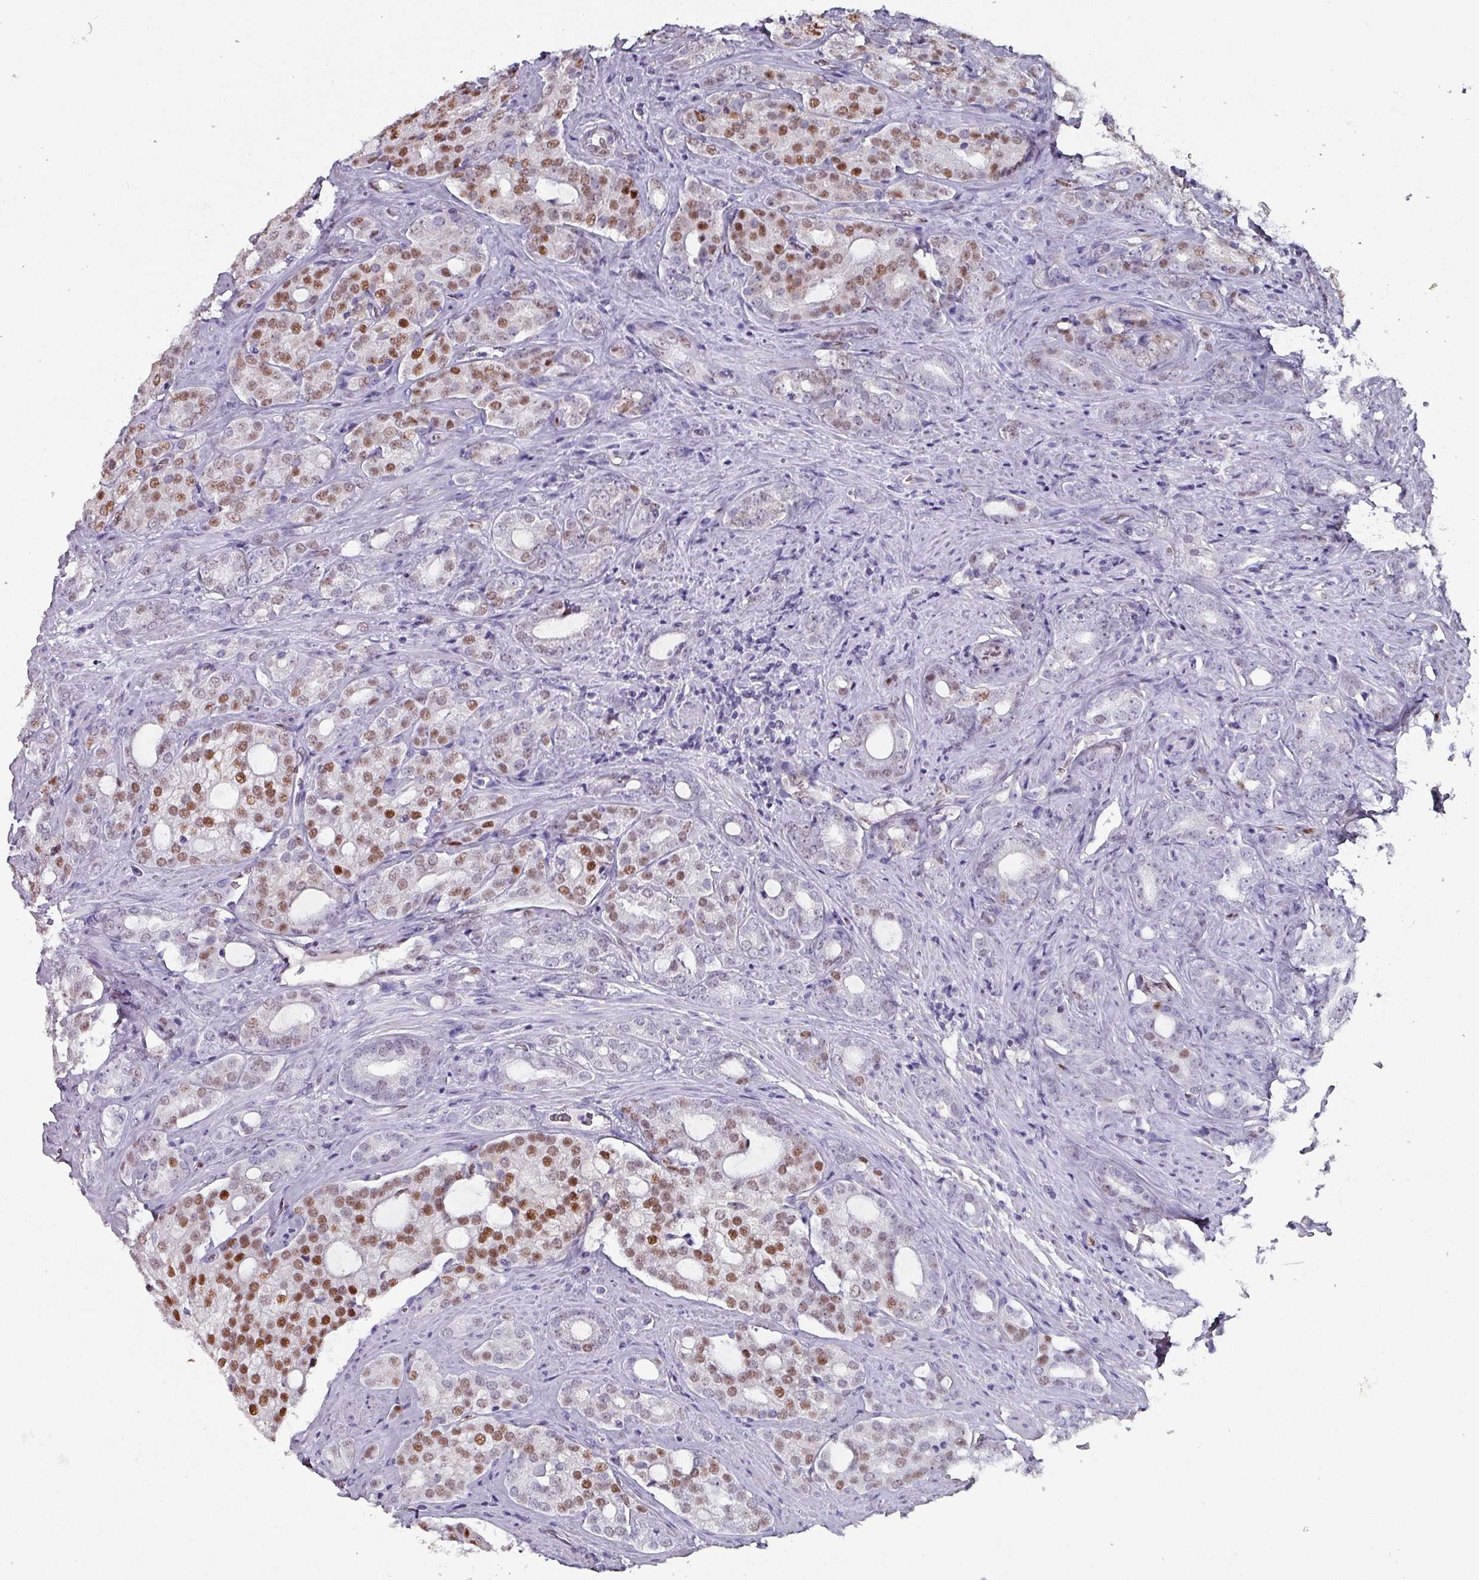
{"staining": {"intensity": "moderate", "quantity": "25%-75%", "location": "nuclear"}, "tissue": "prostate cancer", "cell_type": "Tumor cells", "image_type": "cancer", "snomed": [{"axis": "morphology", "description": "Adenocarcinoma, High grade"}, {"axis": "topography", "description": "Prostate"}], "caption": "Prostate high-grade adenocarcinoma tissue exhibits moderate nuclear expression in approximately 25%-75% of tumor cells (brown staining indicates protein expression, while blue staining denotes nuclei).", "gene": "ZNF816-ZNF321P", "patient": {"sex": "male", "age": 63}}